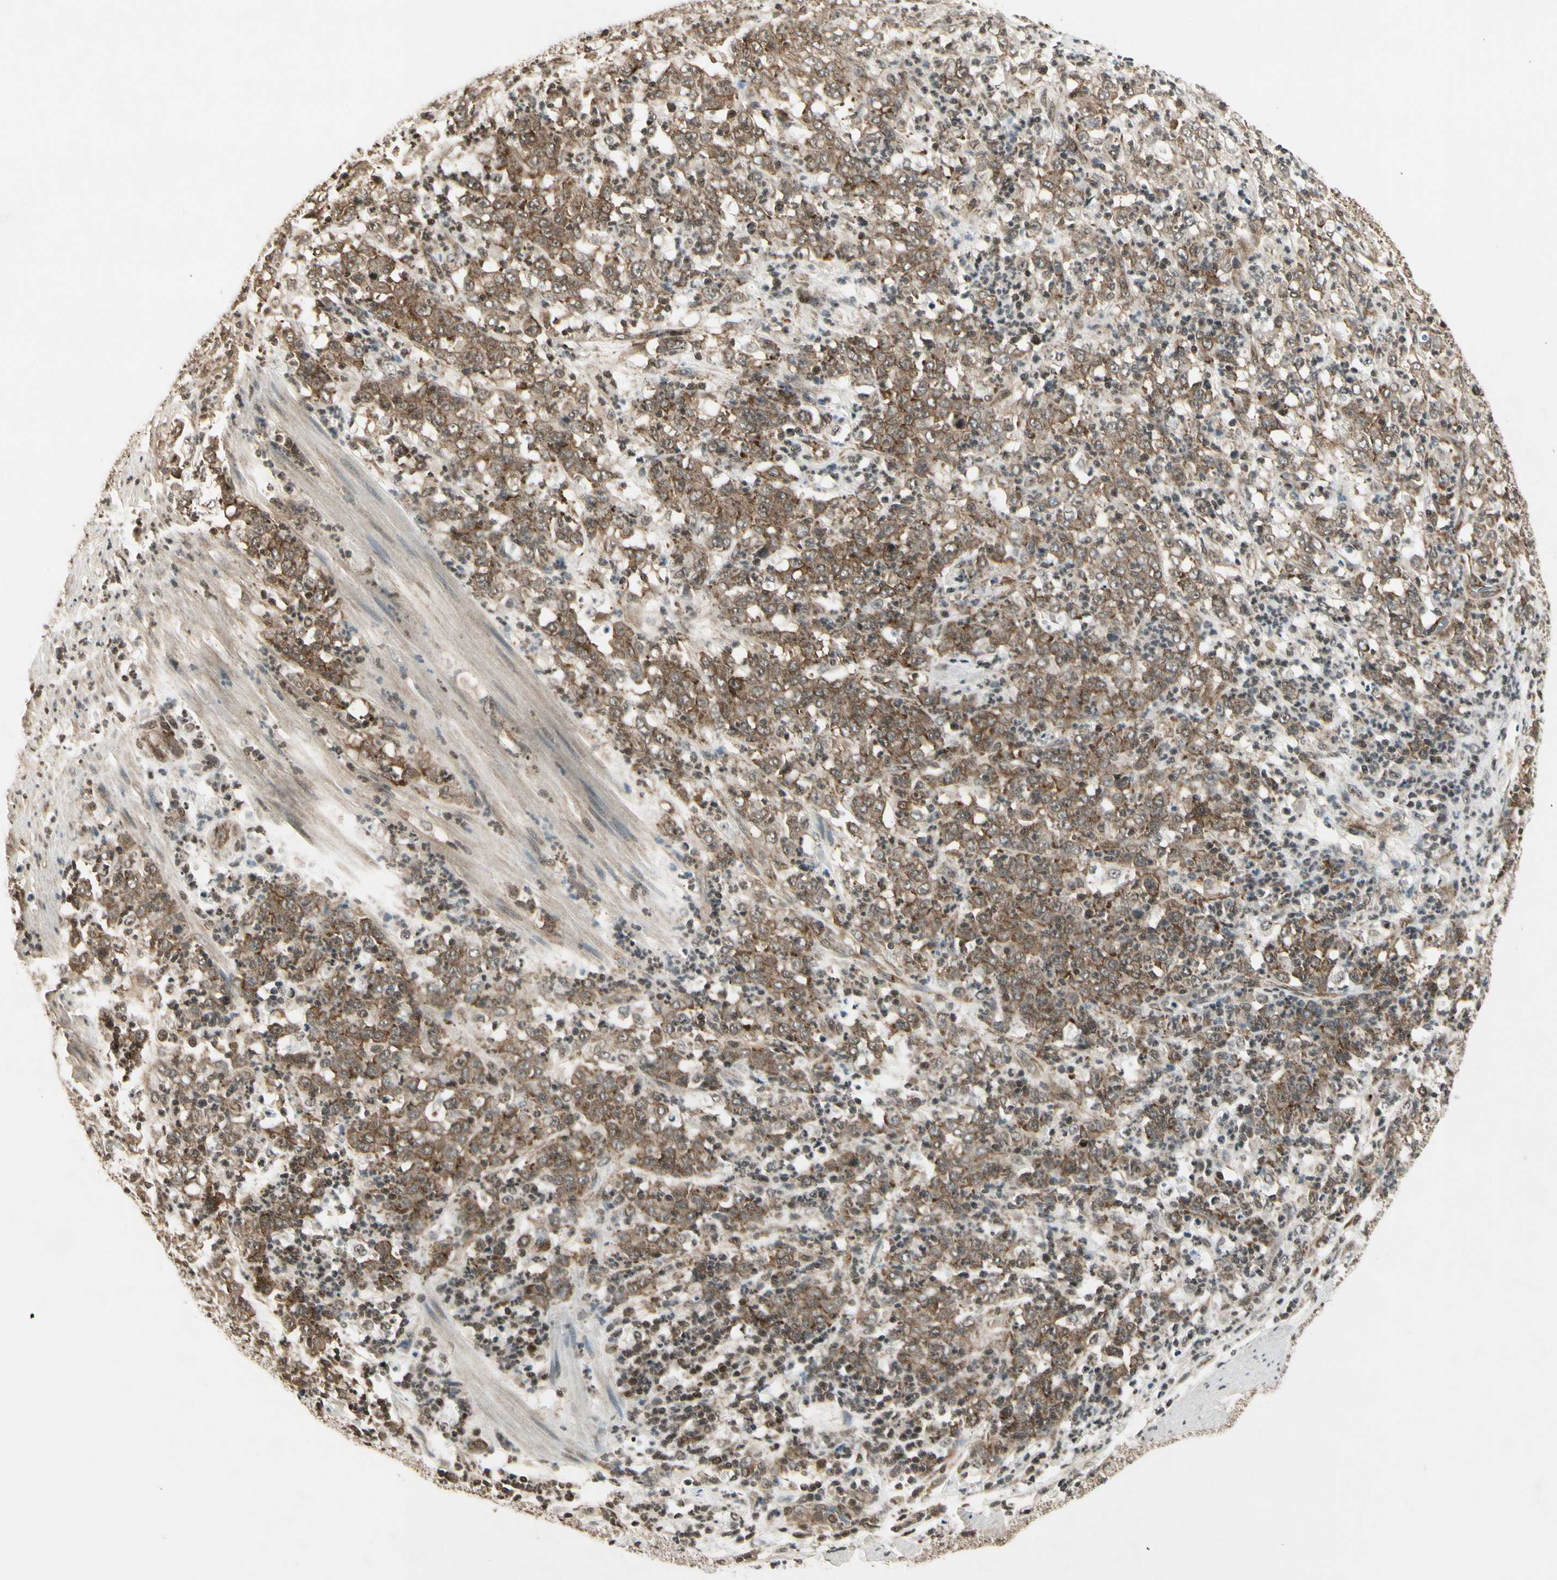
{"staining": {"intensity": "moderate", "quantity": "25%-75%", "location": "cytoplasmic/membranous"}, "tissue": "stomach cancer", "cell_type": "Tumor cells", "image_type": "cancer", "snomed": [{"axis": "morphology", "description": "Adenocarcinoma, NOS"}, {"axis": "topography", "description": "Stomach, lower"}], "caption": "Moderate cytoplasmic/membranous protein expression is appreciated in about 25%-75% of tumor cells in adenocarcinoma (stomach).", "gene": "SMN2", "patient": {"sex": "female", "age": 71}}